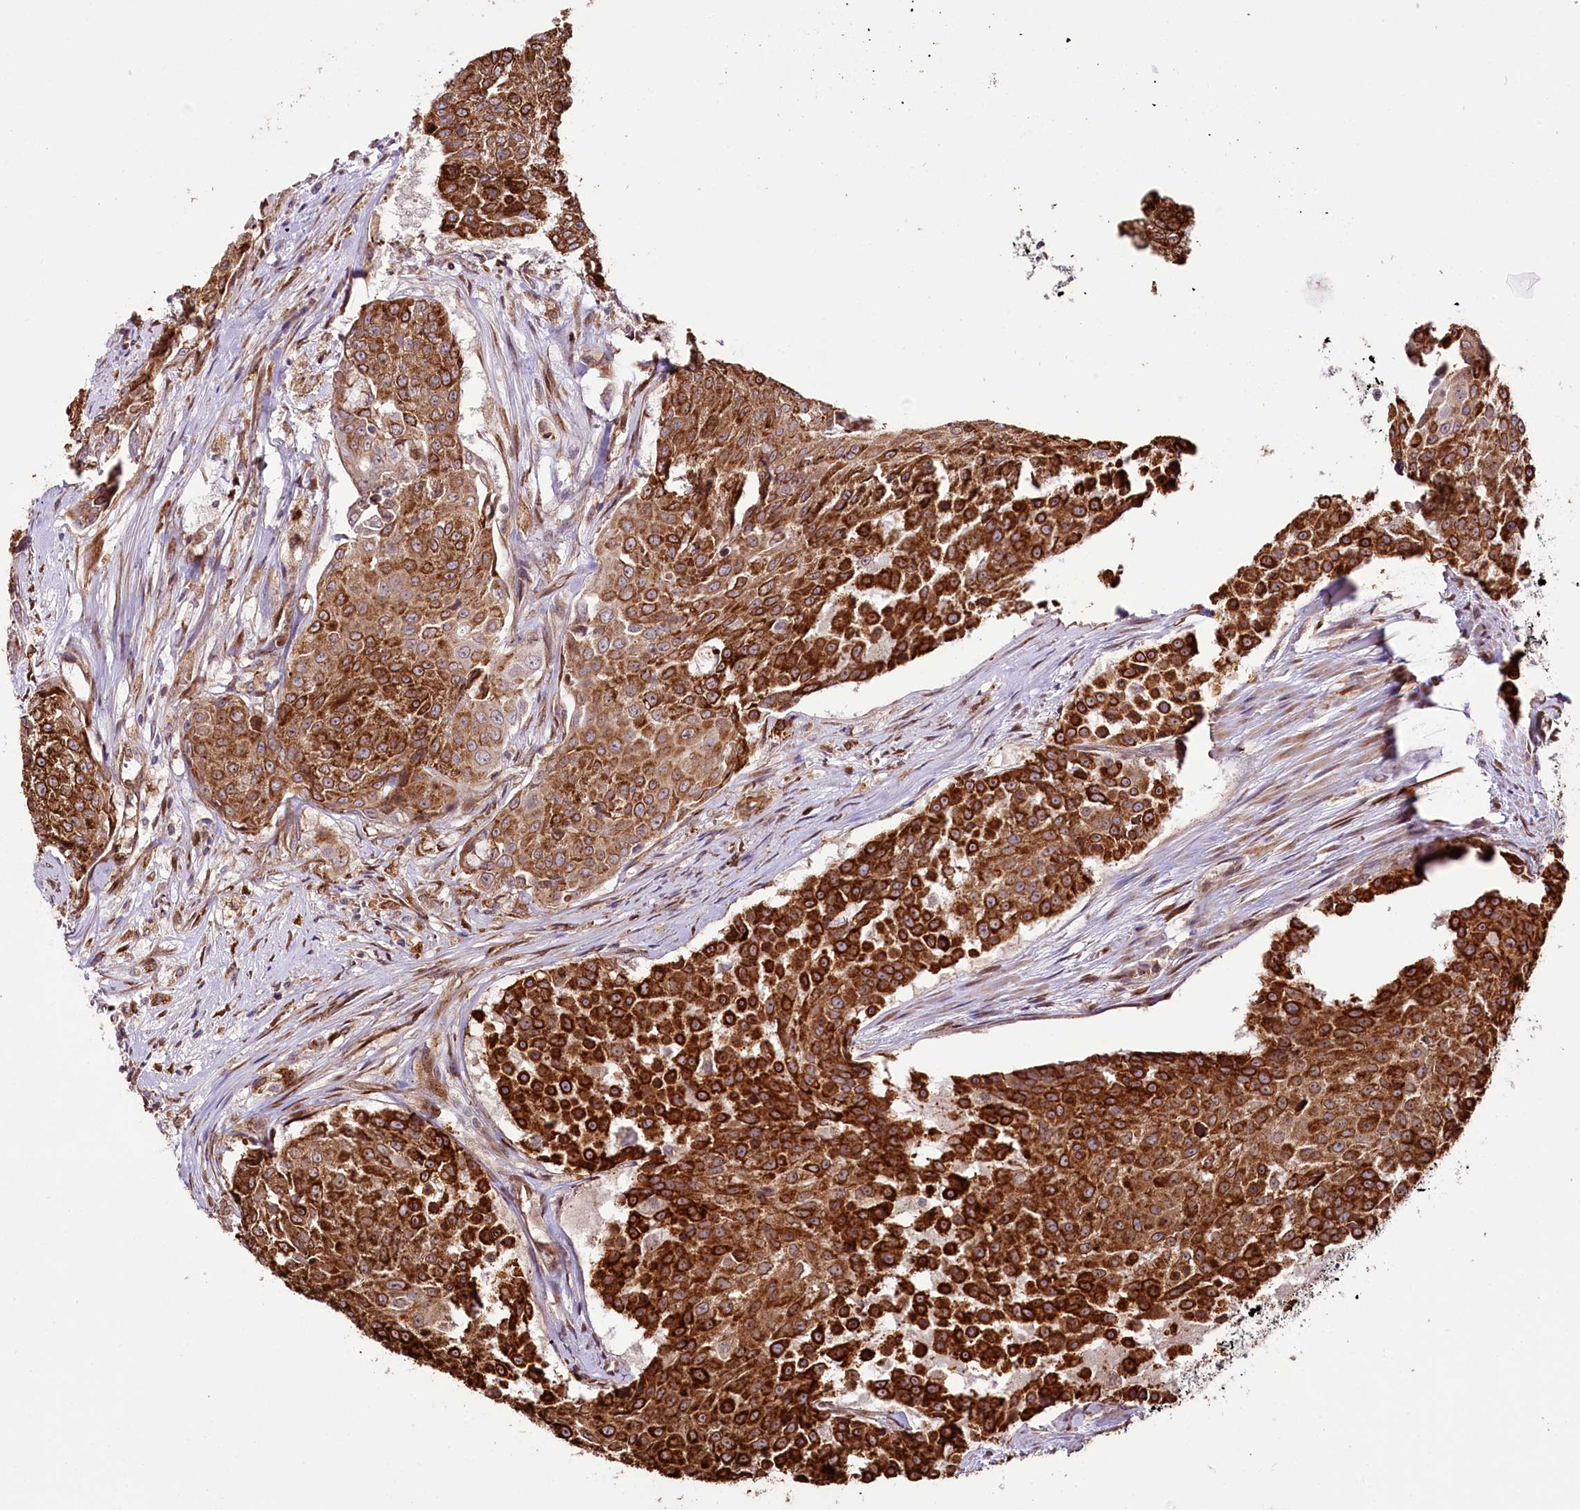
{"staining": {"intensity": "strong", "quantity": ">75%", "location": "cytoplasmic/membranous"}, "tissue": "urothelial cancer", "cell_type": "Tumor cells", "image_type": "cancer", "snomed": [{"axis": "morphology", "description": "Urothelial carcinoma, High grade"}, {"axis": "topography", "description": "Urinary bladder"}], "caption": "This is a photomicrograph of IHC staining of high-grade urothelial carcinoma, which shows strong staining in the cytoplasmic/membranous of tumor cells.", "gene": "CUTC", "patient": {"sex": "female", "age": 63}}